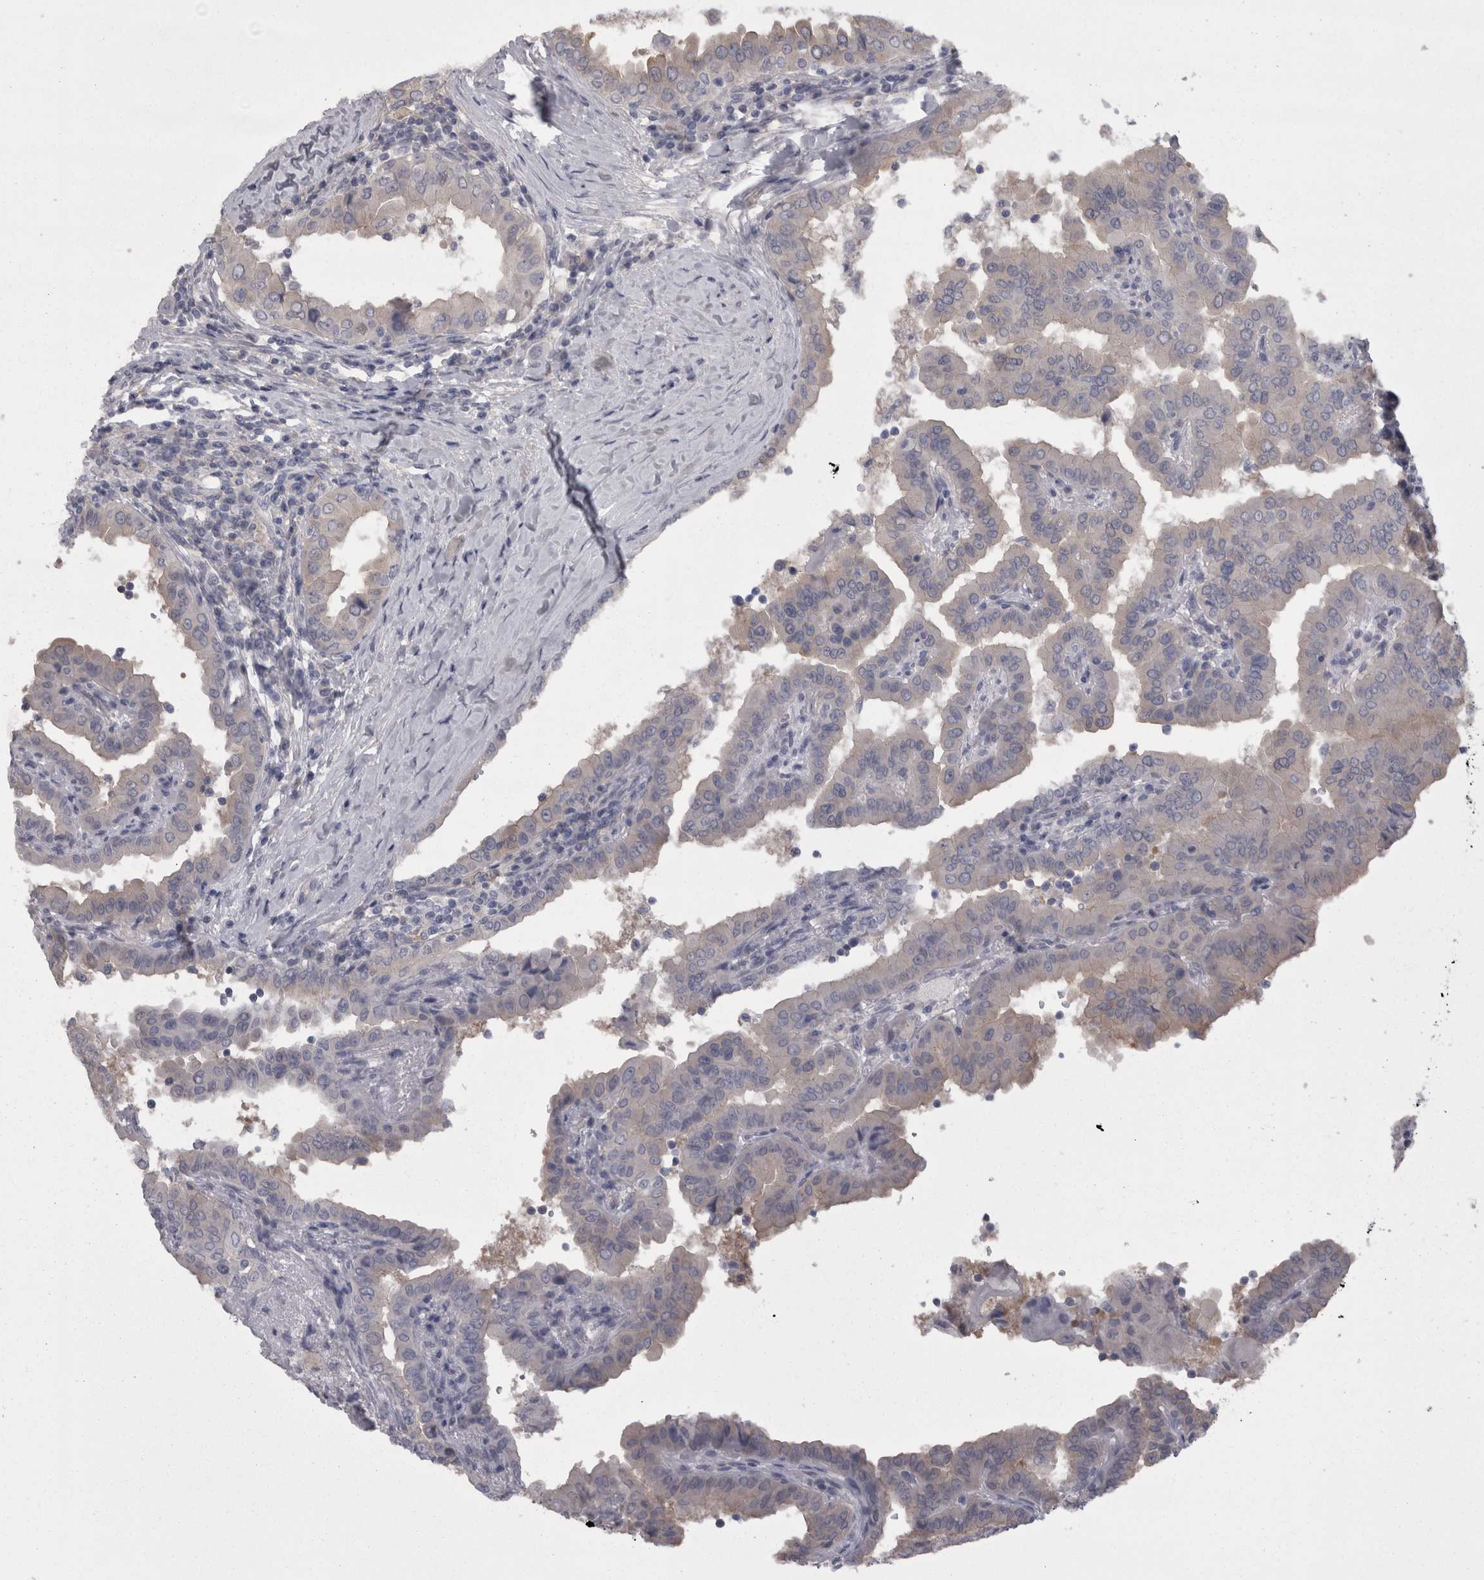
{"staining": {"intensity": "weak", "quantity": "<25%", "location": "cytoplasmic/membranous"}, "tissue": "thyroid cancer", "cell_type": "Tumor cells", "image_type": "cancer", "snomed": [{"axis": "morphology", "description": "Papillary adenocarcinoma, NOS"}, {"axis": "topography", "description": "Thyroid gland"}], "caption": "Papillary adenocarcinoma (thyroid) stained for a protein using immunohistochemistry reveals no expression tumor cells.", "gene": "CAMK2D", "patient": {"sex": "male", "age": 33}}